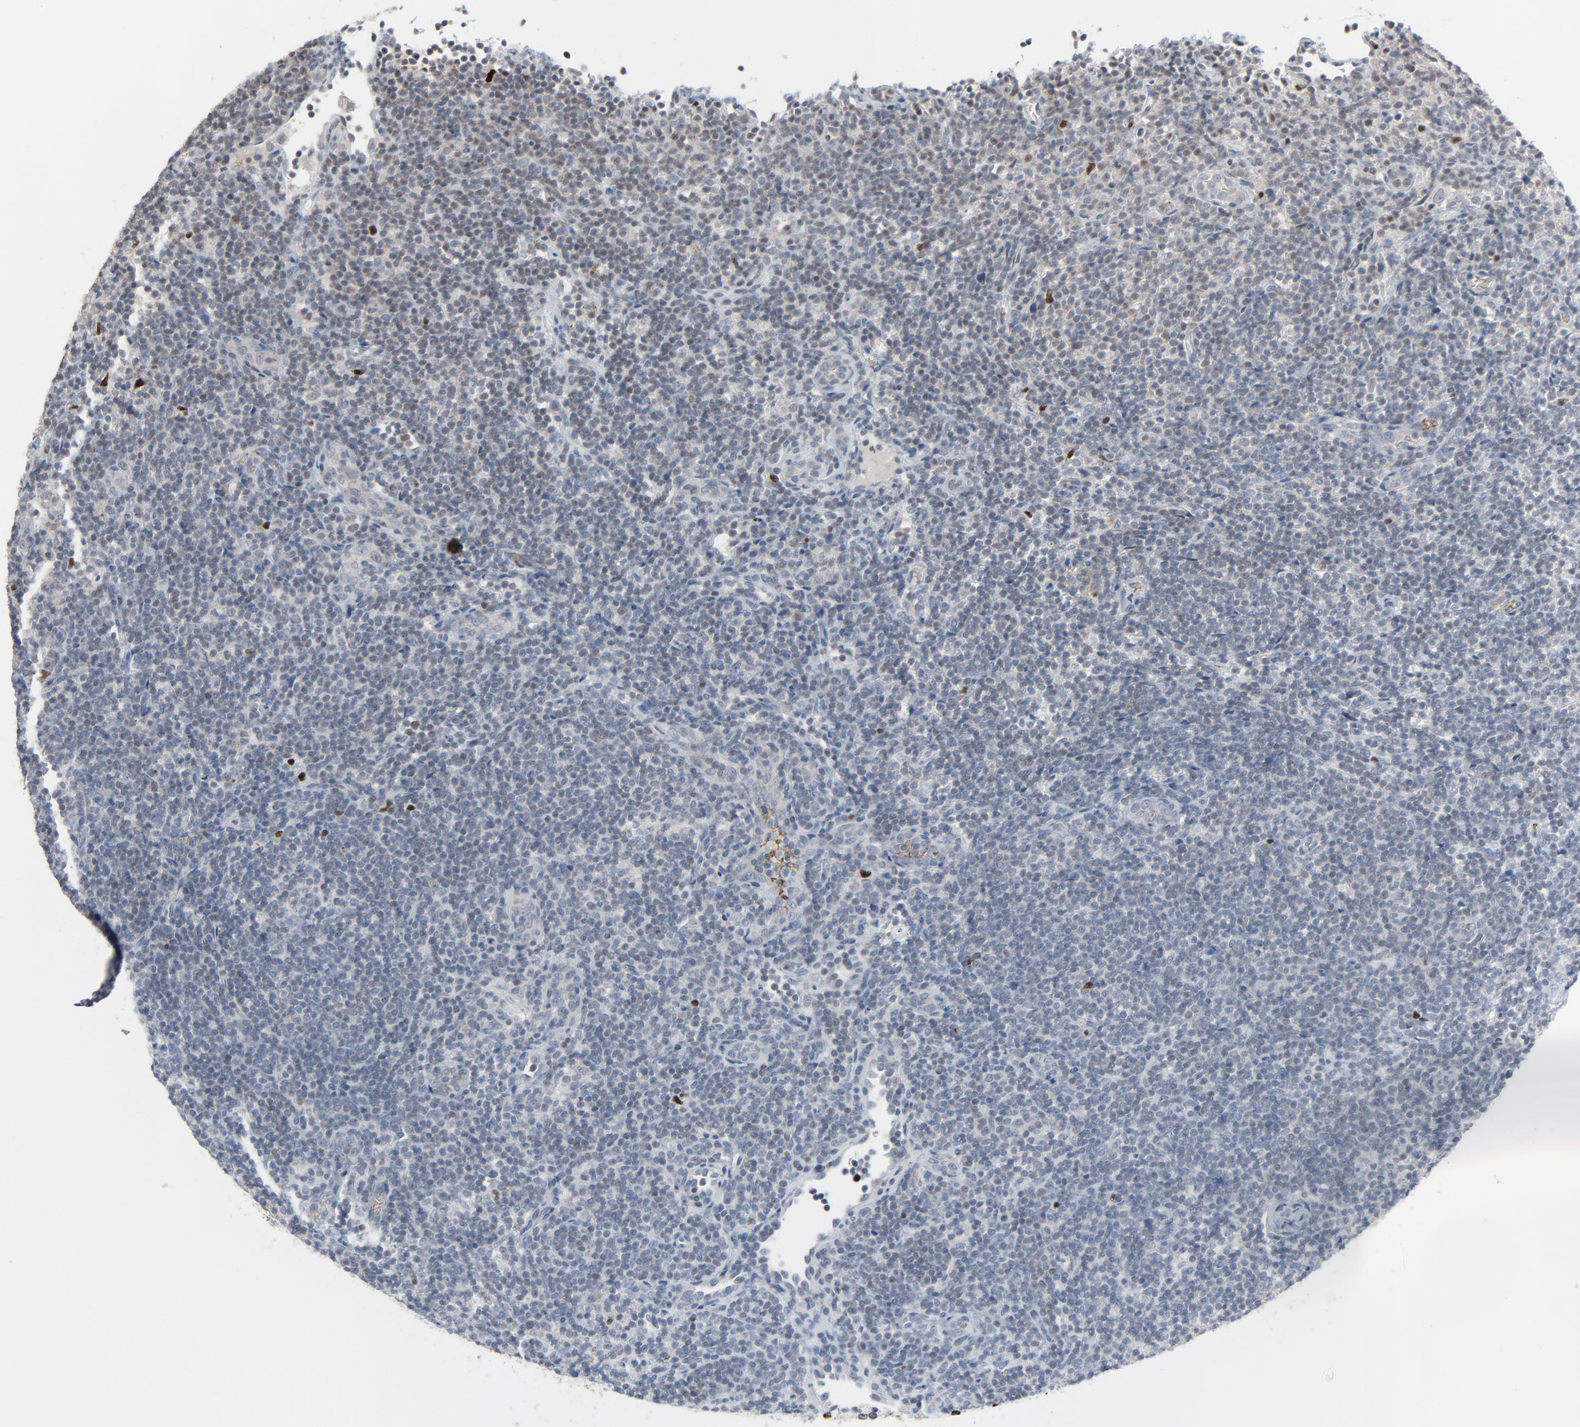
{"staining": {"intensity": "negative", "quantity": "none", "location": "none"}, "tissue": "lymphoma", "cell_type": "Tumor cells", "image_type": "cancer", "snomed": [{"axis": "morphology", "description": "Malignant lymphoma, non-Hodgkin's type, Low grade"}, {"axis": "topography", "description": "Lymph node"}], "caption": "Tumor cells are negative for brown protein staining in lymphoma.", "gene": "SAGE1", "patient": {"sex": "female", "age": 76}}